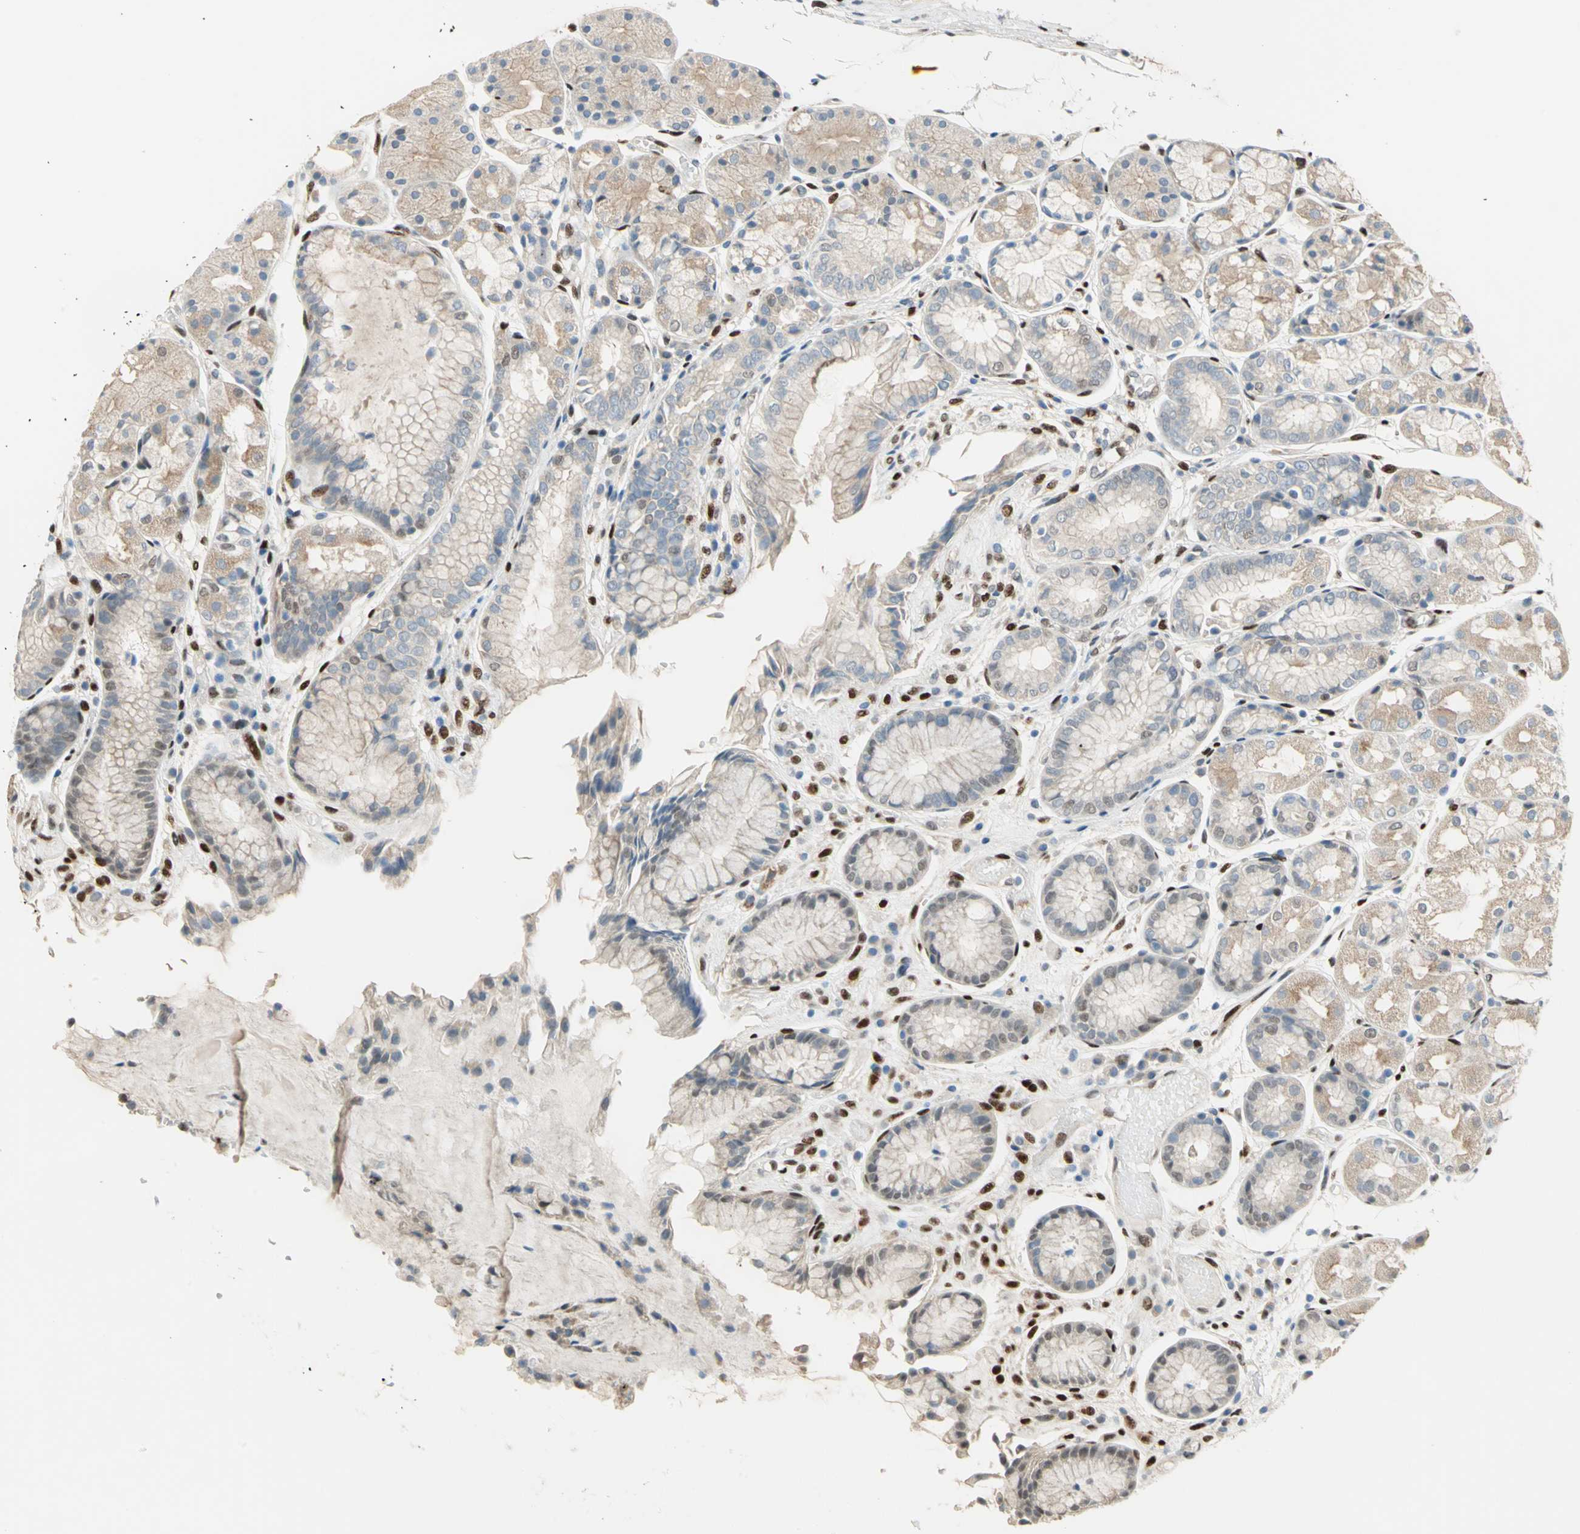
{"staining": {"intensity": "weak", "quantity": ">75%", "location": "cytoplasmic/membranous,nuclear"}, "tissue": "stomach", "cell_type": "Glandular cells", "image_type": "normal", "snomed": [{"axis": "morphology", "description": "Normal tissue, NOS"}, {"axis": "topography", "description": "Stomach, upper"}], "caption": "A brown stain labels weak cytoplasmic/membranous,nuclear expression of a protein in glandular cells of unremarkable human stomach. (DAB (3,3'-diaminobenzidine) IHC with brightfield microscopy, high magnification).", "gene": "RBFOX2", "patient": {"sex": "male", "age": 72}}